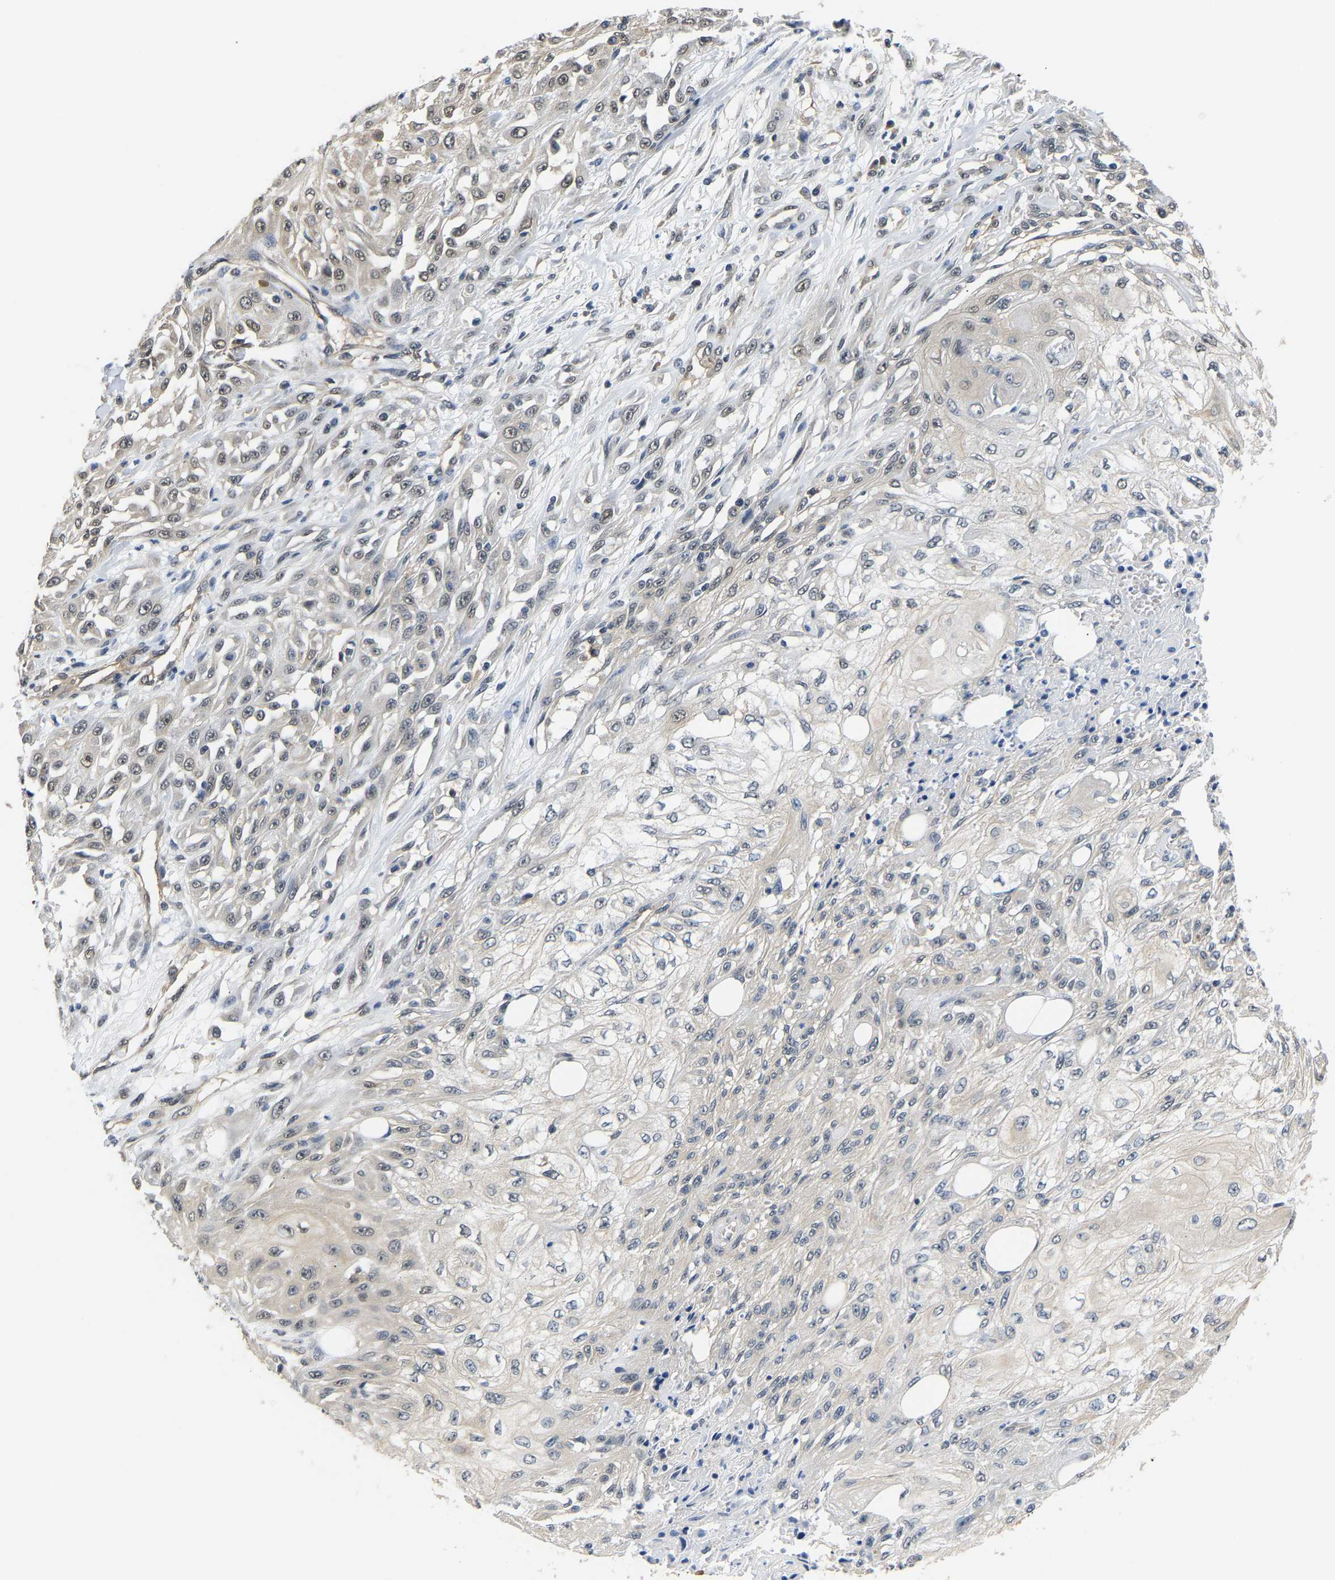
{"staining": {"intensity": "weak", "quantity": "<25%", "location": "cytoplasmic/membranous,nuclear"}, "tissue": "skin cancer", "cell_type": "Tumor cells", "image_type": "cancer", "snomed": [{"axis": "morphology", "description": "Squamous cell carcinoma, NOS"}, {"axis": "morphology", "description": "Squamous cell carcinoma, metastatic, NOS"}, {"axis": "topography", "description": "Skin"}, {"axis": "topography", "description": "Lymph node"}], "caption": "This is a histopathology image of IHC staining of skin squamous cell carcinoma, which shows no positivity in tumor cells.", "gene": "ARHGEF12", "patient": {"sex": "male", "age": 75}}